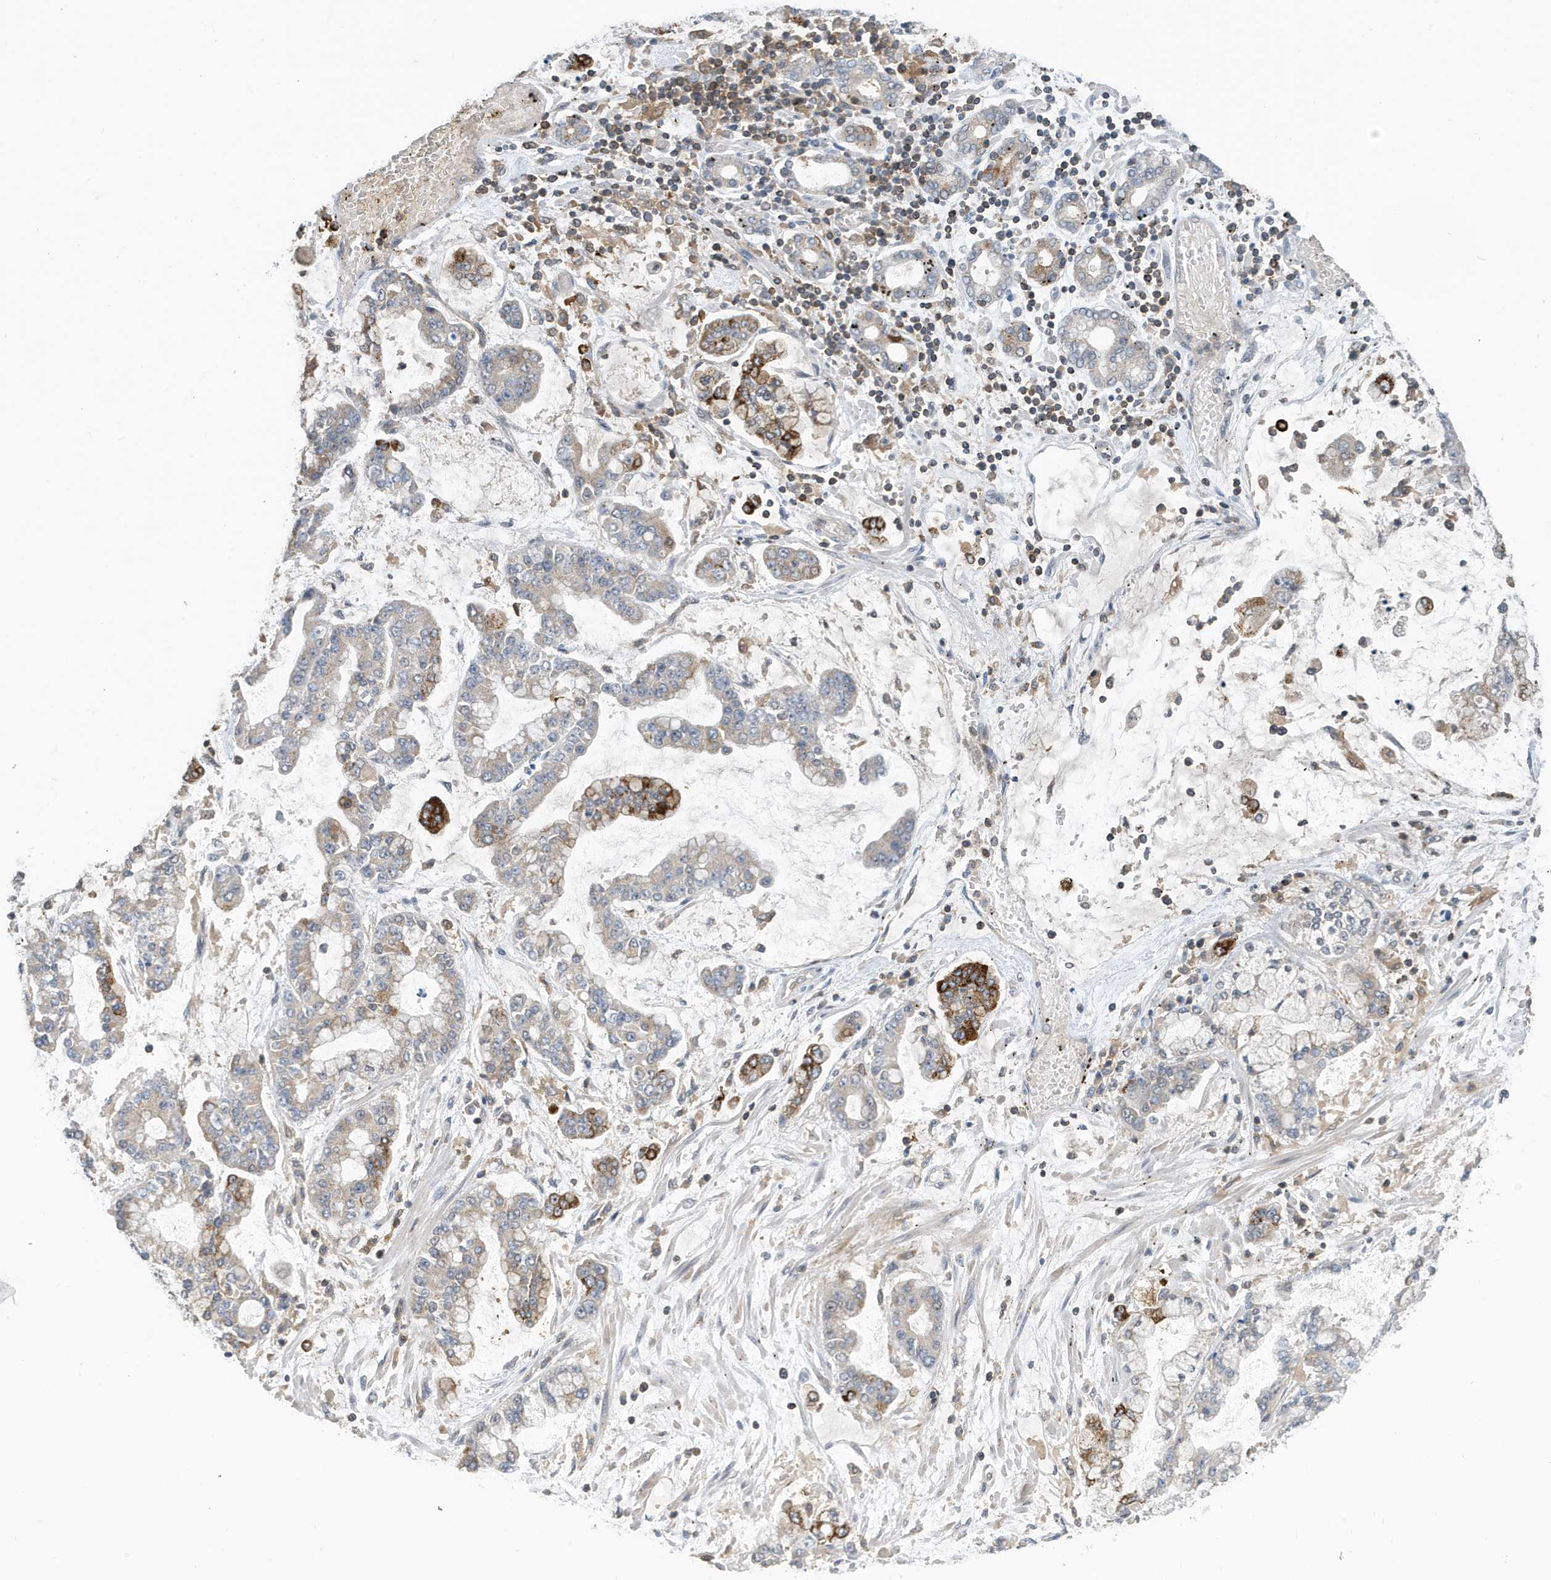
{"staining": {"intensity": "strong", "quantity": "<25%", "location": "cytoplasmic/membranous"}, "tissue": "stomach cancer", "cell_type": "Tumor cells", "image_type": "cancer", "snomed": [{"axis": "morphology", "description": "Normal tissue, NOS"}, {"axis": "morphology", "description": "Adenocarcinoma, NOS"}, {"axis": "topography", "description": "Stomach, upper"}, {"axis": "topography", "description": "Stomach"}], "caption": "An IHC micrograph of neoplastic tissue is shown. Protein staining in brown highlights strong cytoplasmic/membranous positivity in adenocarcinoma (stomach) within tumor cells. Immunohistochemistry (ihc) stains the protein in brown and the nuclei are stained blue.", "gene": "NSUN3", "patient": {"sex": "male", "age": 76}}